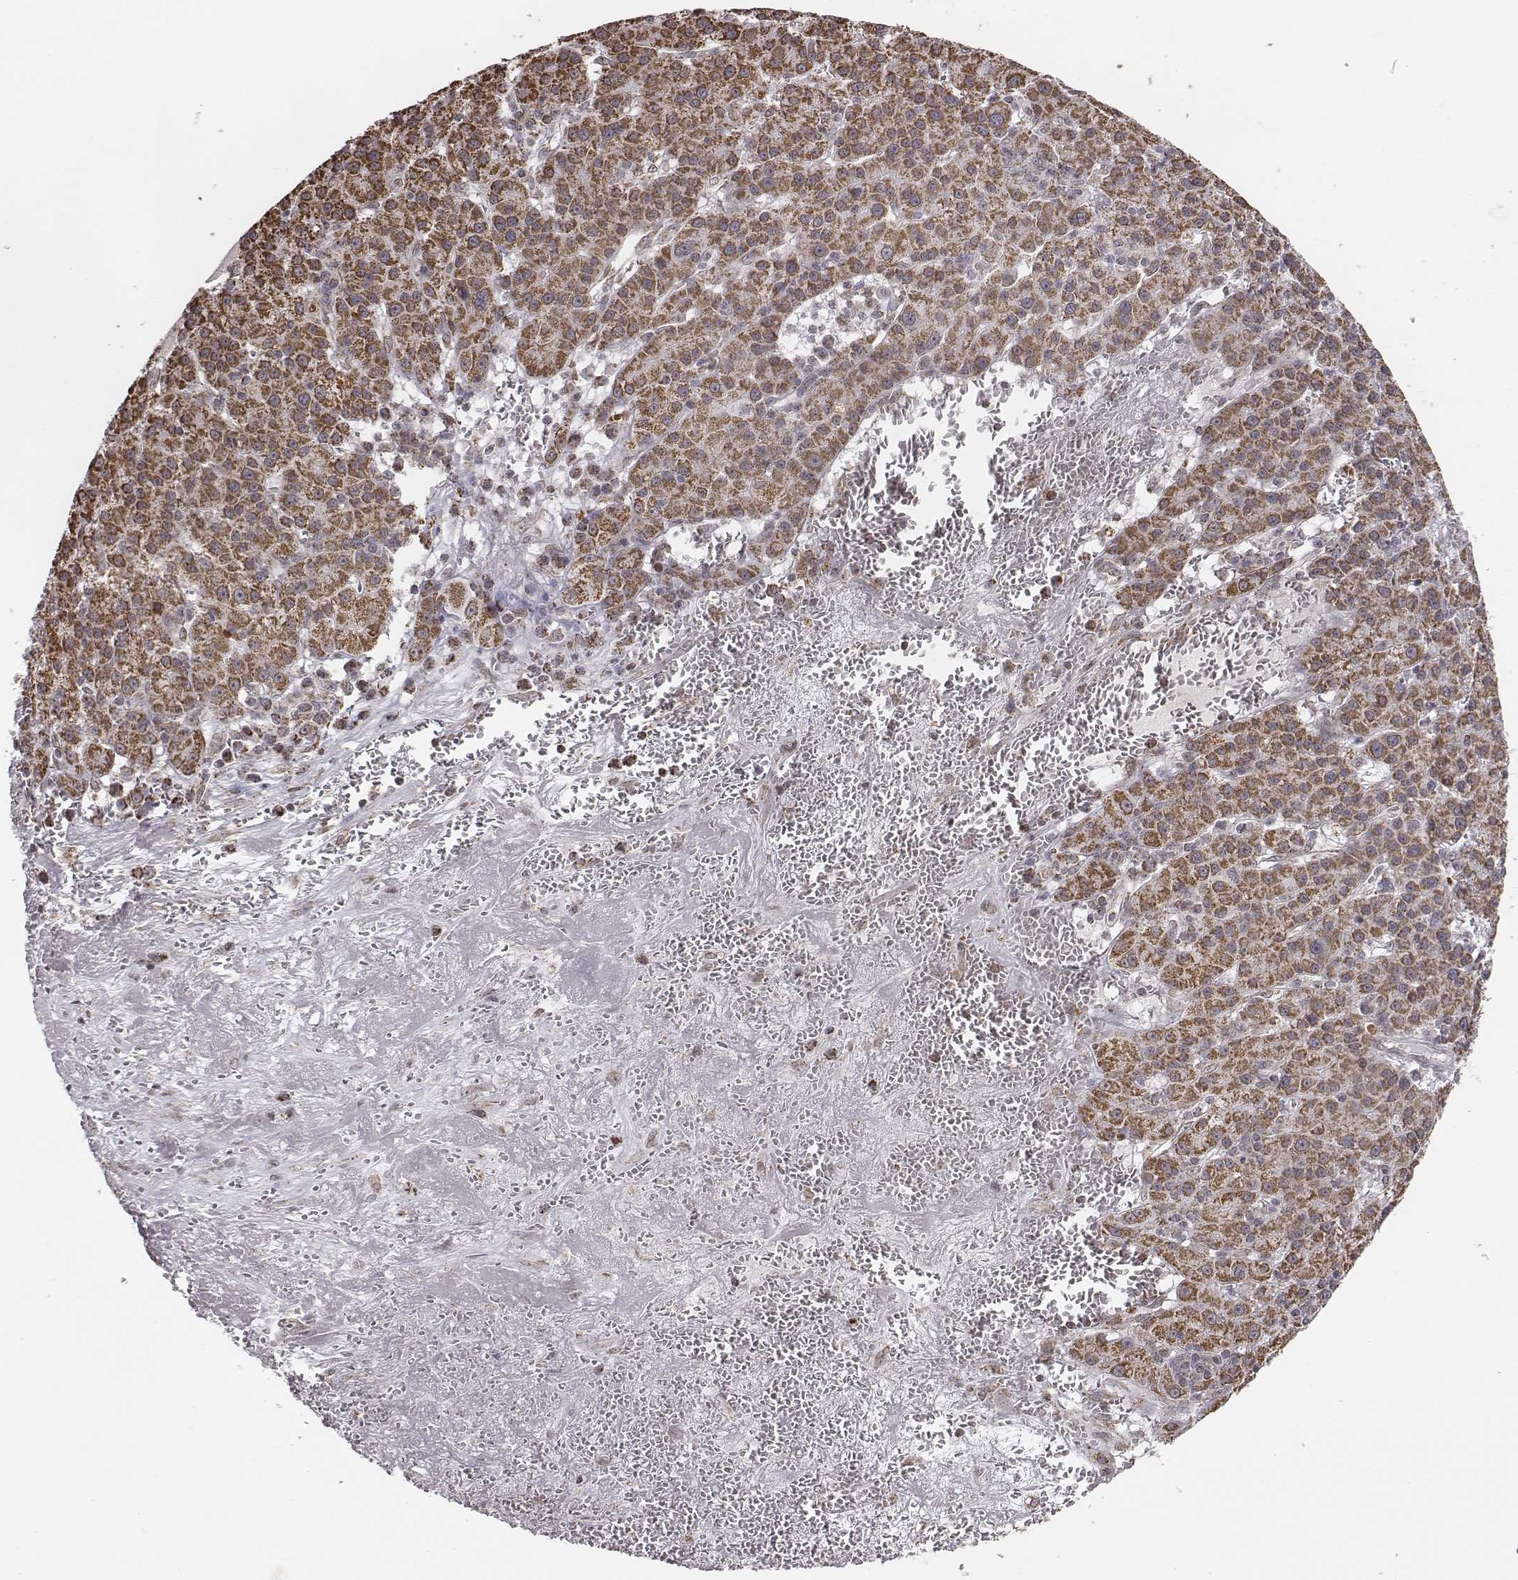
{"staining": {"intensity": "moderate", "quantity": "25%-75%", "location": "cytoplasmic/membranous"}, "tissue": "liver cancer", "cell_type": "Tumor cells", "image_type": "cancer", "snomed": [{"axis": "morphology", "description": "Carcinoma, Hepatocellular, NOS"}, {"axis": "topography", "description": "Liver"}], "caption": "Protein expression analysis of human liver cancer (hepatocellular carcinoma) reveals moderate cytoplasmic/membranous expression in approximately 25%-75% of tumor cells.", "gene": "ACOT2", "patient": {"sex": "female", "age": 60}}